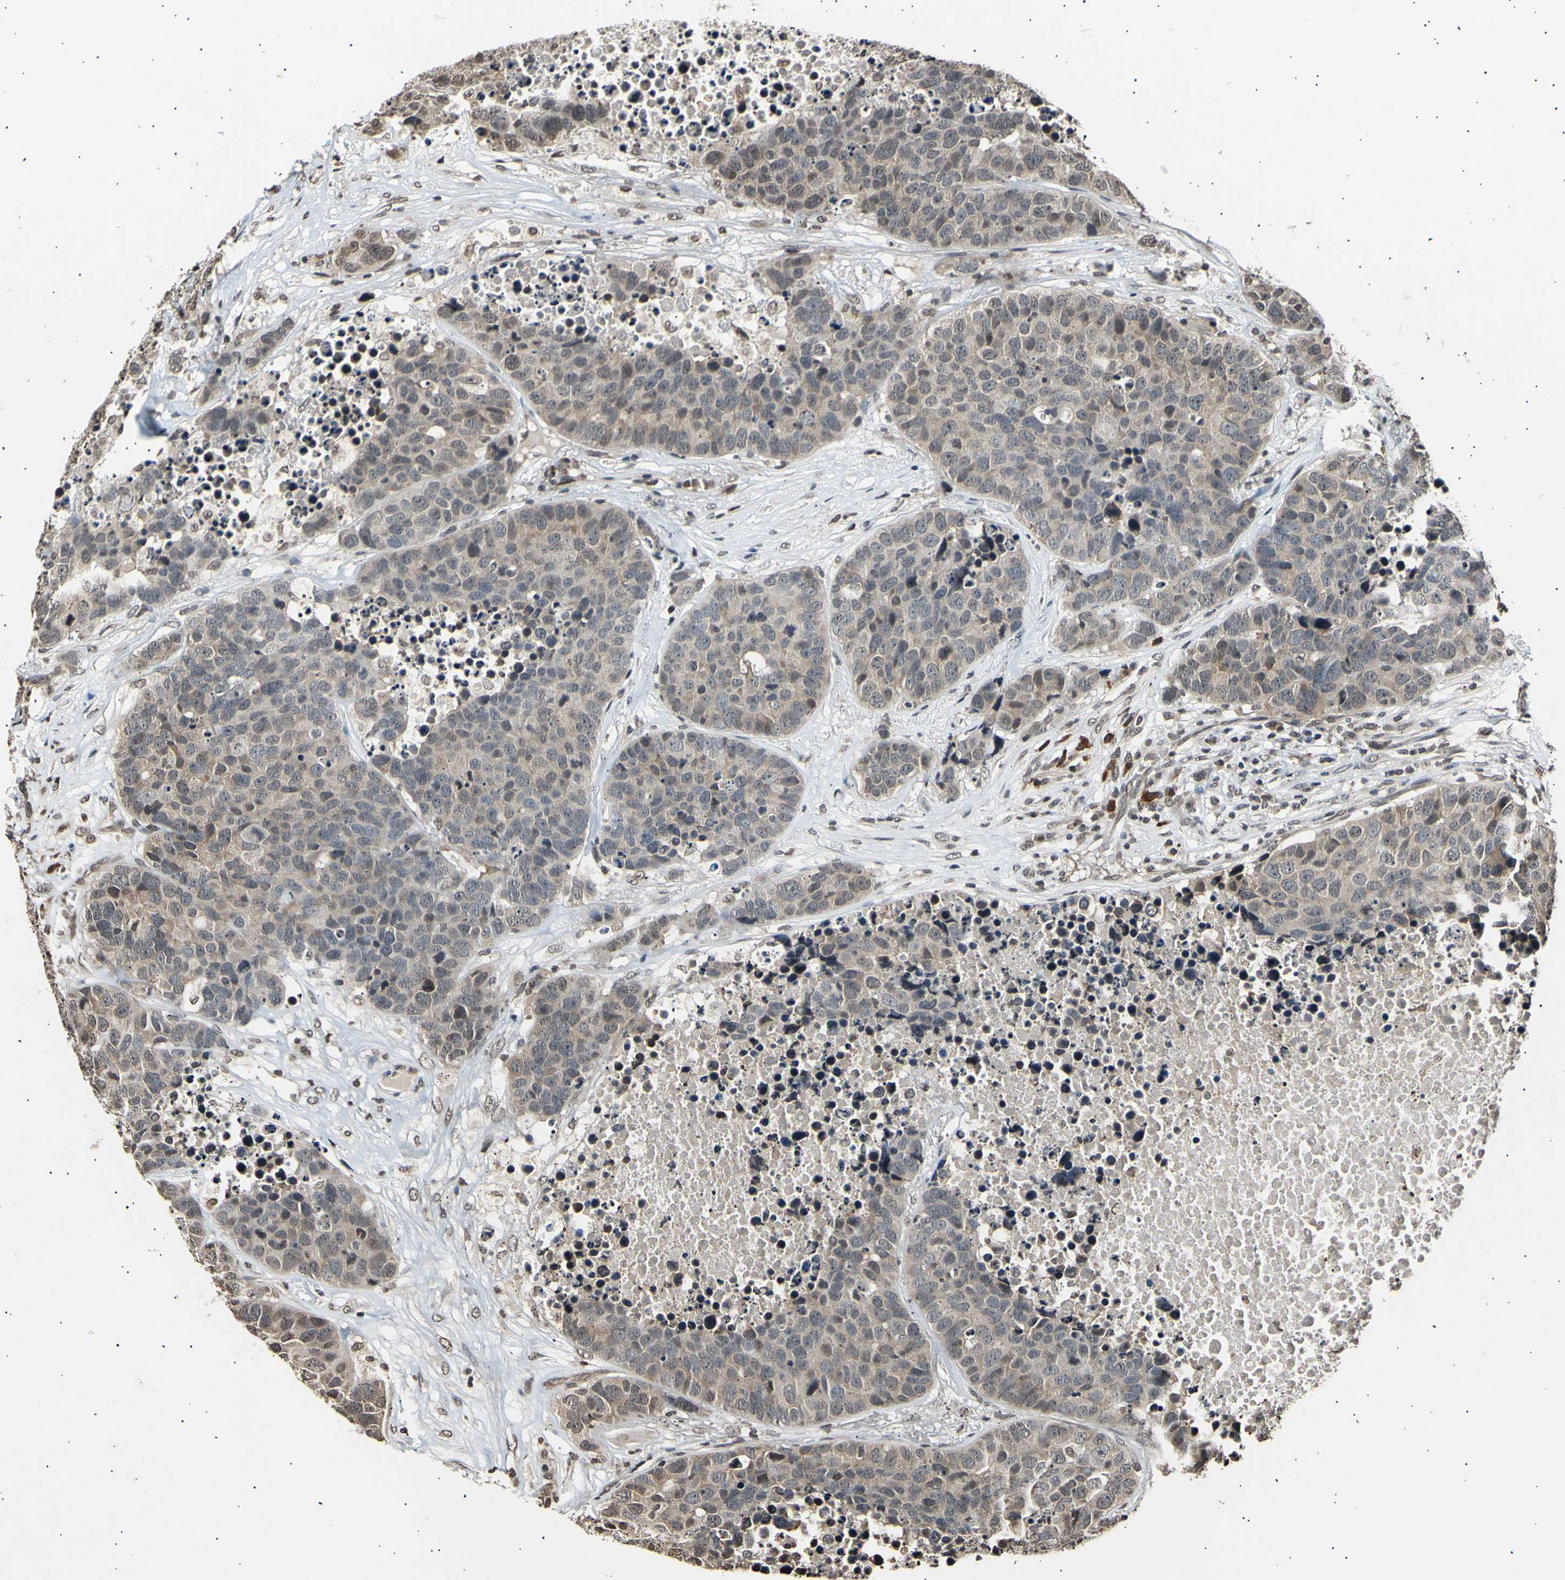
{"staining": {"intensity": "weak", "quantity": ">75%", "location": "cytoplasmic/membranous,nuclear"}, "tissue": "carcinoid", "cell_type": "Tumor cells", "image_type": "cancer", "snomed": [{"axis": "morphology", "description": "Carcinoid, malignant, NOS"}, {"axis": "topography", "description": "Lung"}], "caption": "Immunohistochemistry staining of carcinoid, which reveals low levels of weak cytoplasmic/membranous and nuclear staining in approximately >75% of tumor cells indicating weak cytoplasmic/membranous and nuclear protein staining. The staining was performed using DAB (3,3'-diaminobenzidine) (brown) for protein detection and nuclei were counterstained in hematoxylin (blue).", "gene": "ANAPC7", "patient": {"sex": "male", "age": 60}}